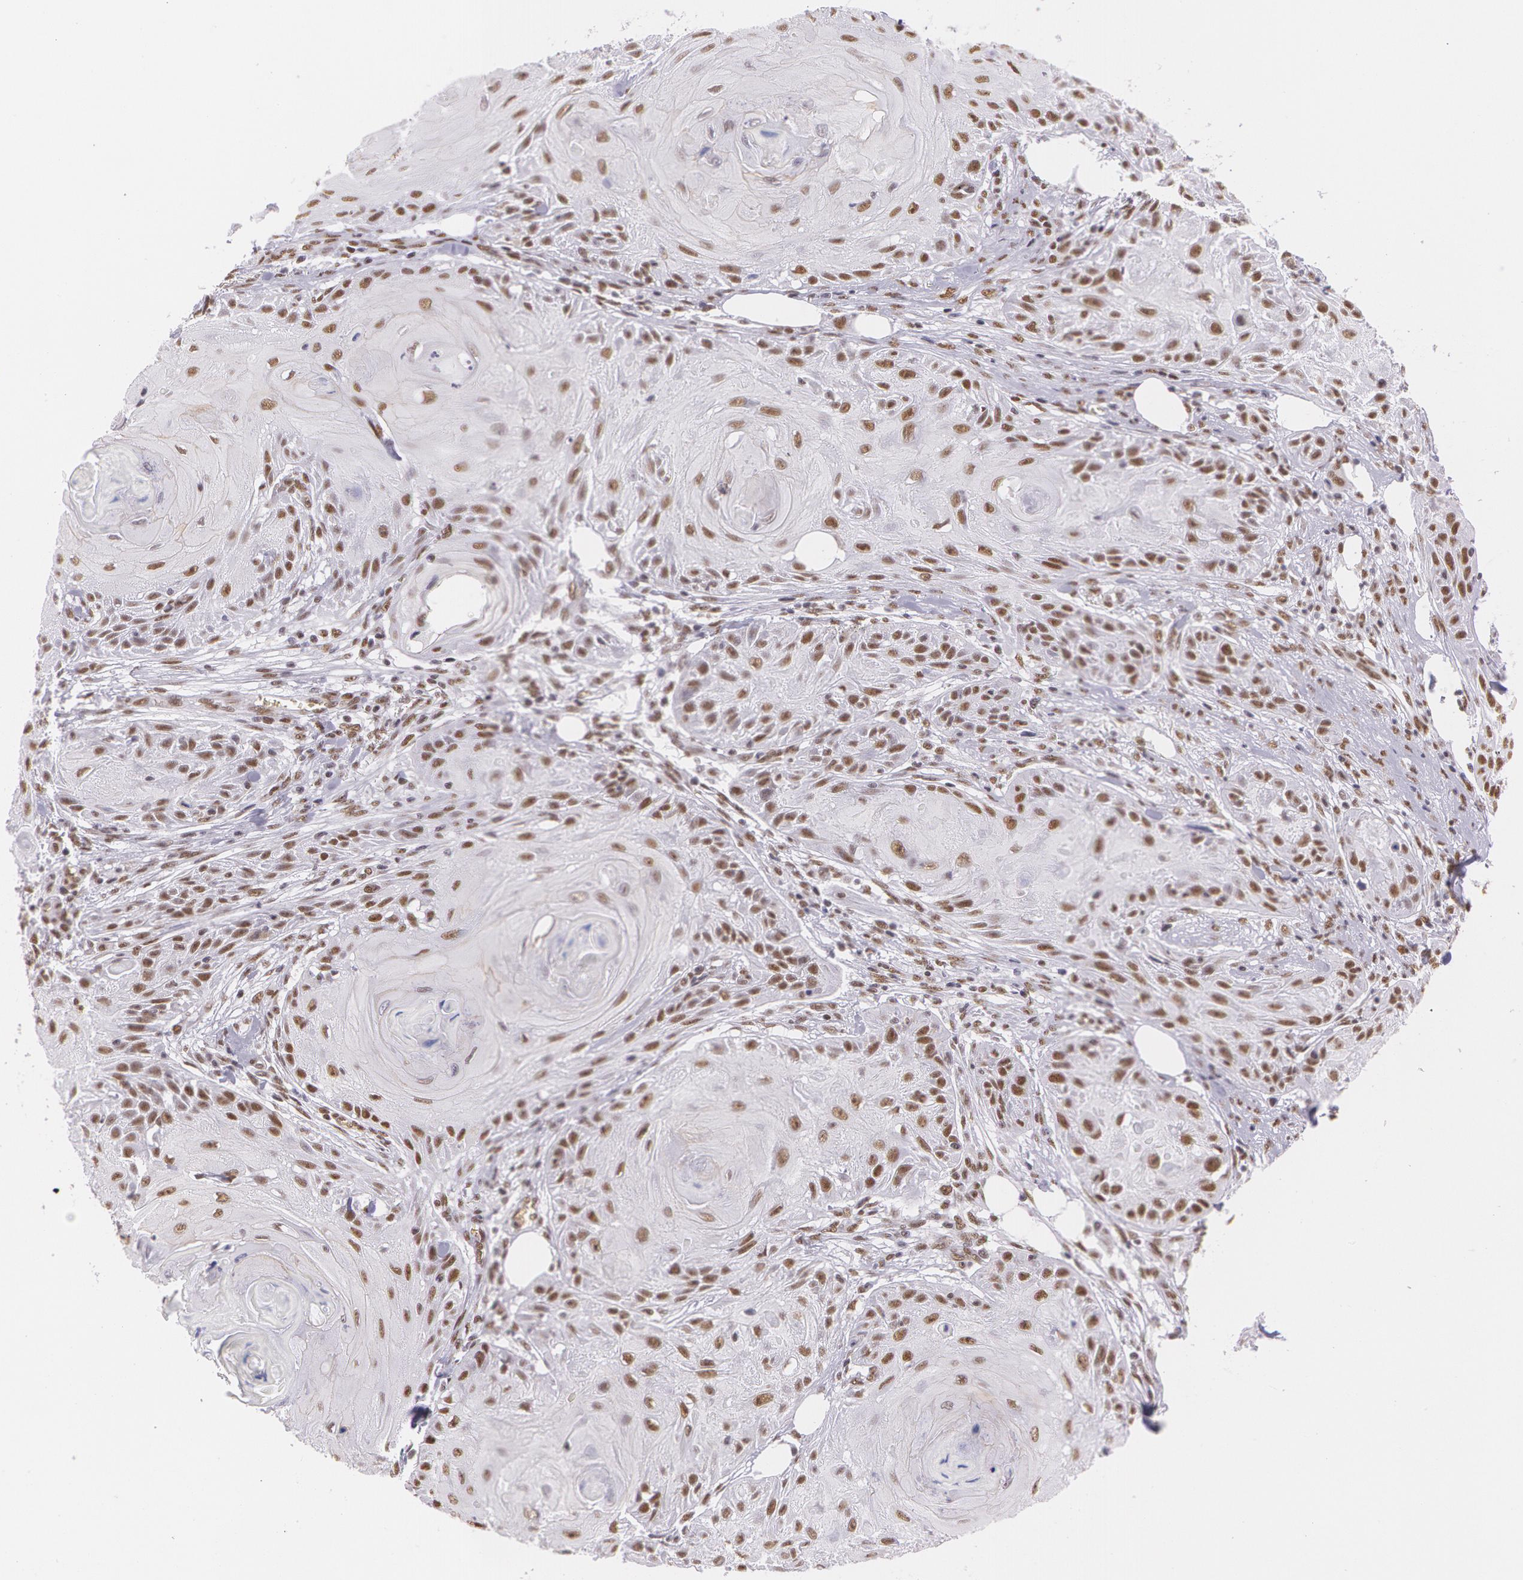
{"staining": {"intensity": "moderate", "quantity": ">75%", "location": "nuclear"}, "tissue": "skin cancer", "cell_type": "Tumor cells", "image_type": "cancer", "snomed": [{"axis": "morphology", "description": "Squamous cell carcinoma, NOS"}, {"axis": "topography", "description": "Skin"}], "caption": "Immunohistochemical staining of skin cancer (squamous cell carcinoma) shows medium levels of moderate nuclear protein expression in about >75% of tumor cells.", "gene": "NBN", "patient": {"sex": "female", "age": 88}}